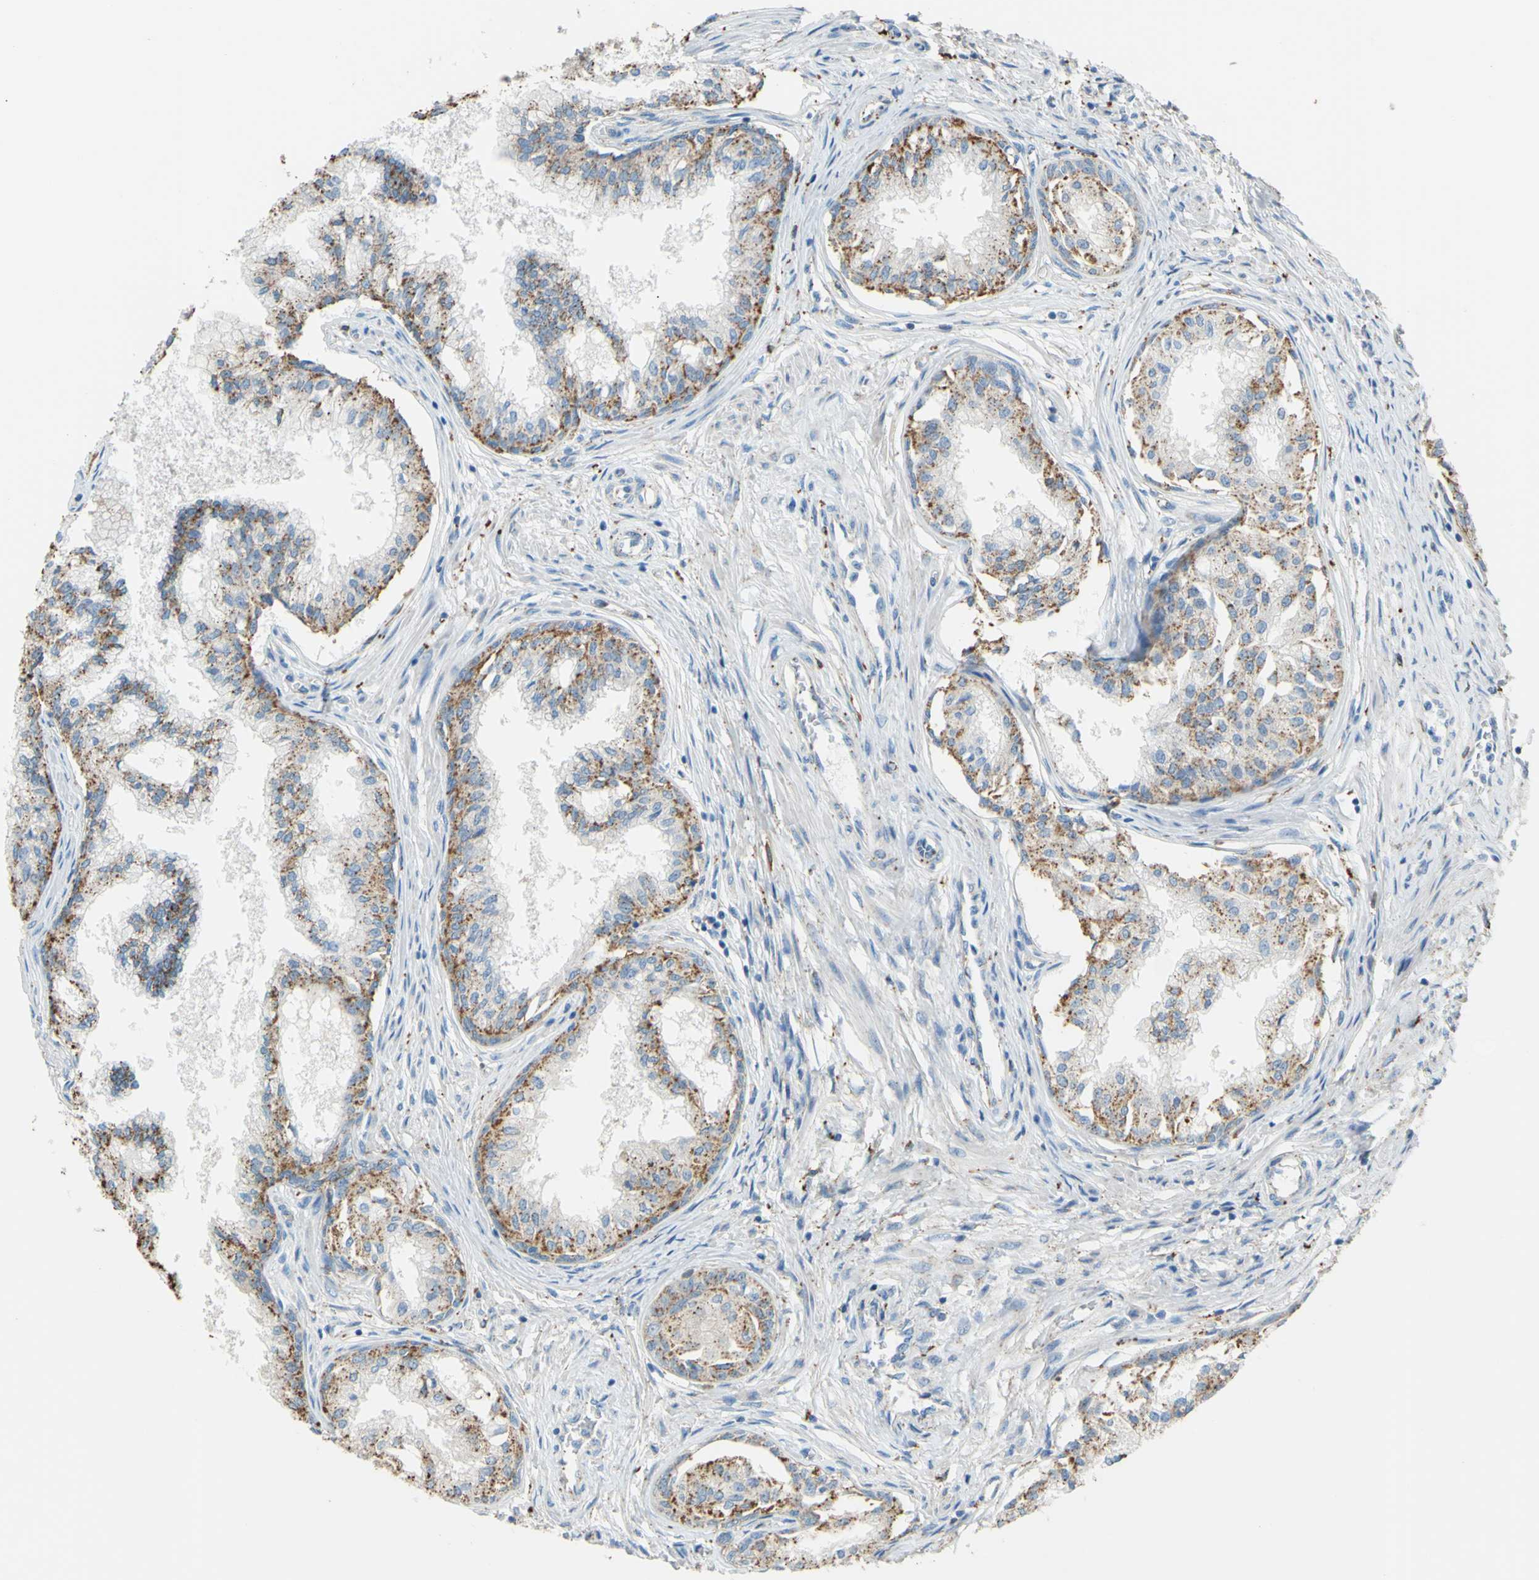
{"staining": {"intensity": "moderate", "quantity": ">75%", "location": "cytoplasmic/membranous"}, "tissue": "prostate", "cell_type": "Glandular cells", "image_type": "normal", "snomed": [{"axis": "morphology", "description": "Normal tissue, NOS"}, {"axis": "topography", "description": "Prostate"}, {"axis": "topography", "description": "Seminal veicle"}], "caption": "Prostate stained for a protein (brown) exhibits moderate cytoplasmic/membranous positive expression in approximately >75% of glandular cells.", "gene": "CTSD", "patient": {"sex": "male", "age": 60}}